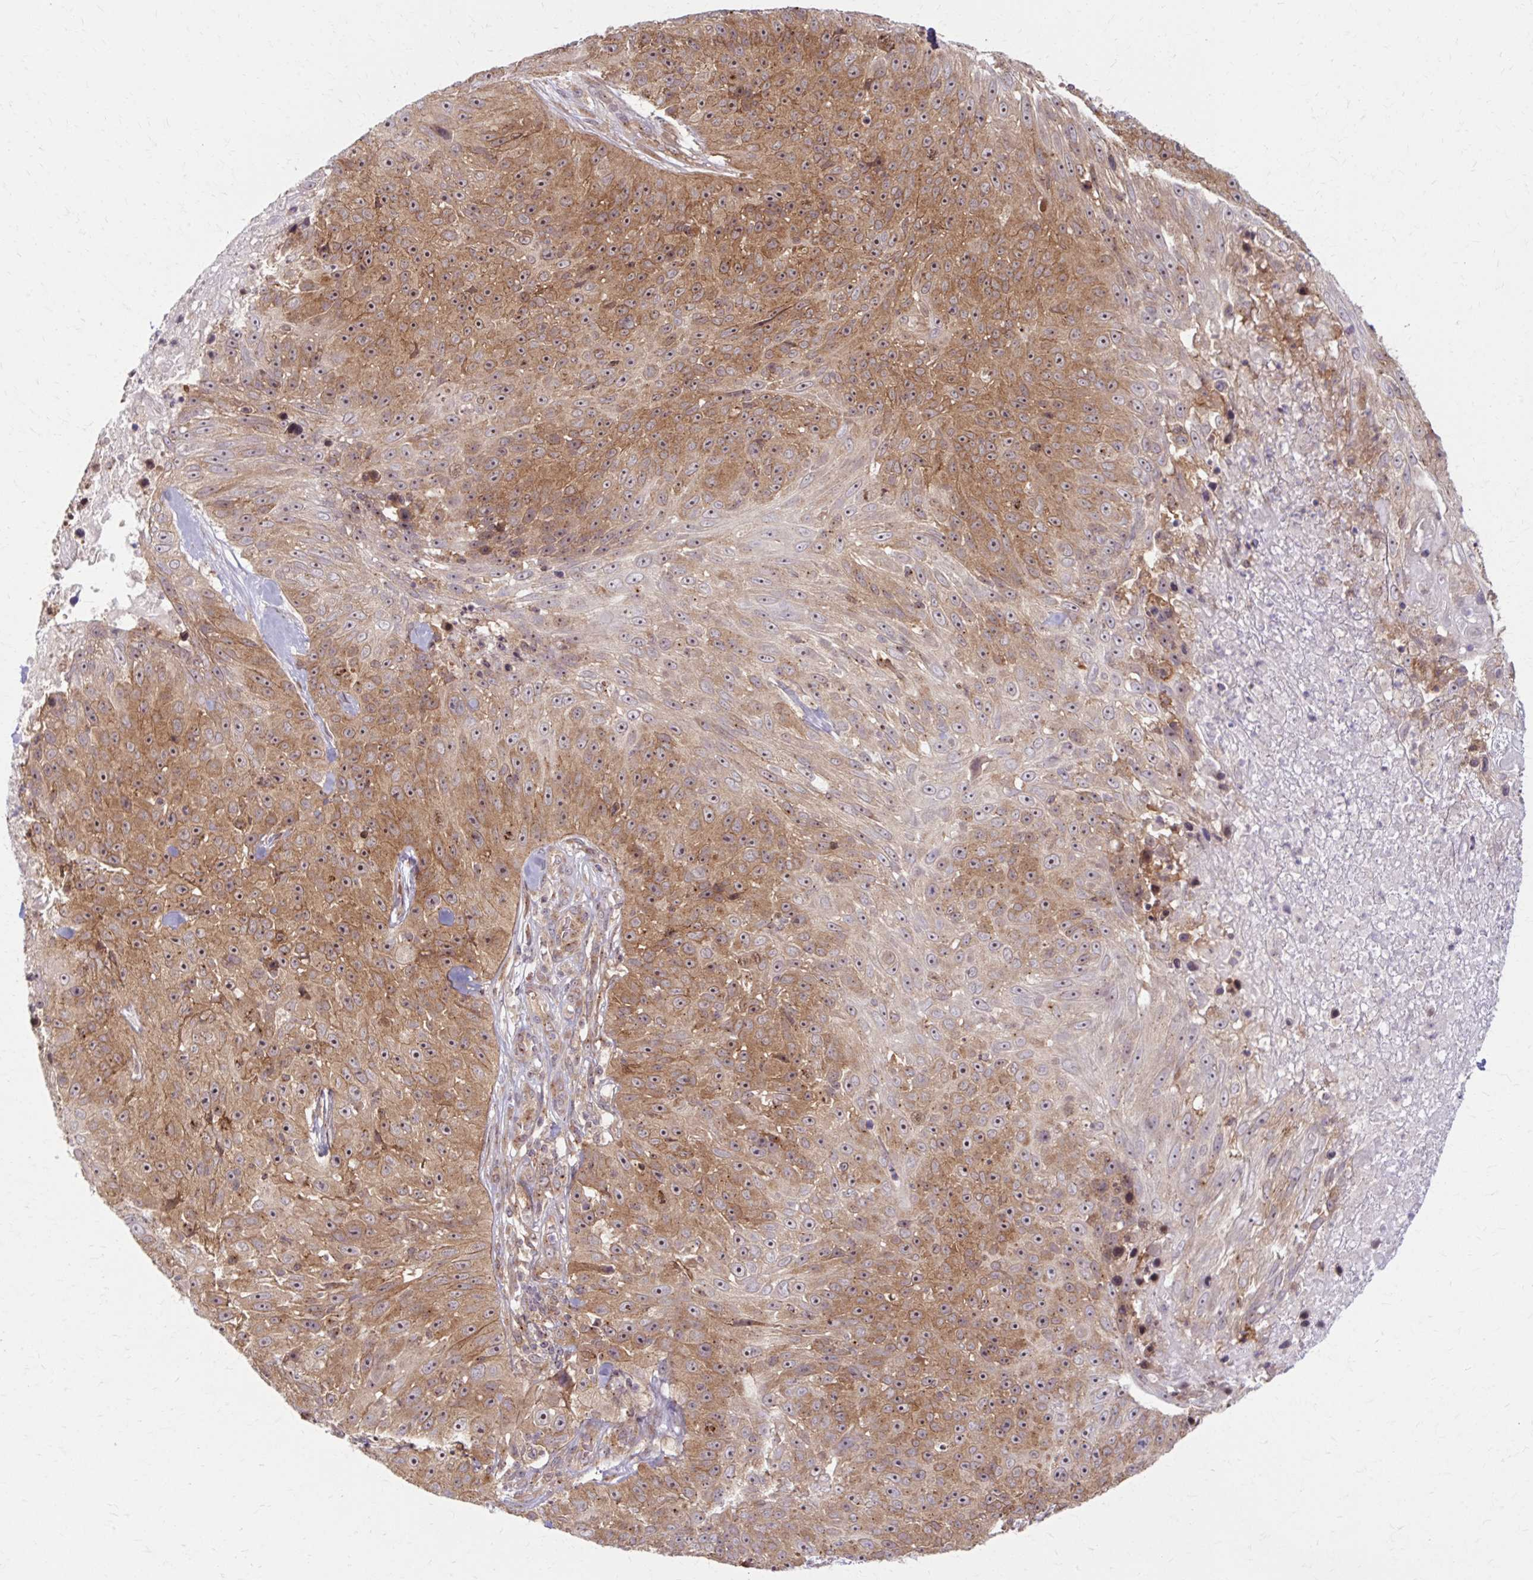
{"staining": {"intensity": "moderate", "quantity": ">75%", "location": "cytoplasmic/membranous,nuclear"}, "tissue": "skin cancer", "cell_type": "Tumor cells", "image_type": "cancer", "snomed": [{"axis": "morphology", "description": "Squamous cell carcinoma, NOS"}, {"axis": "topography", "description": "Skin"}], "caption": "Protein staining of skin squamous cell carcinoma tissue demonstrates moderate cytoplasmic/membranous and nuclear staining in about >75% of tumor cells. The staining was performed using DAB to visualize the protein expression in brown, while the nuclei were stained in blue with hematoxylin (Magnification: 20x).", "gene": "MZT2B", "patient": {"sex": "female", "age": 87}}